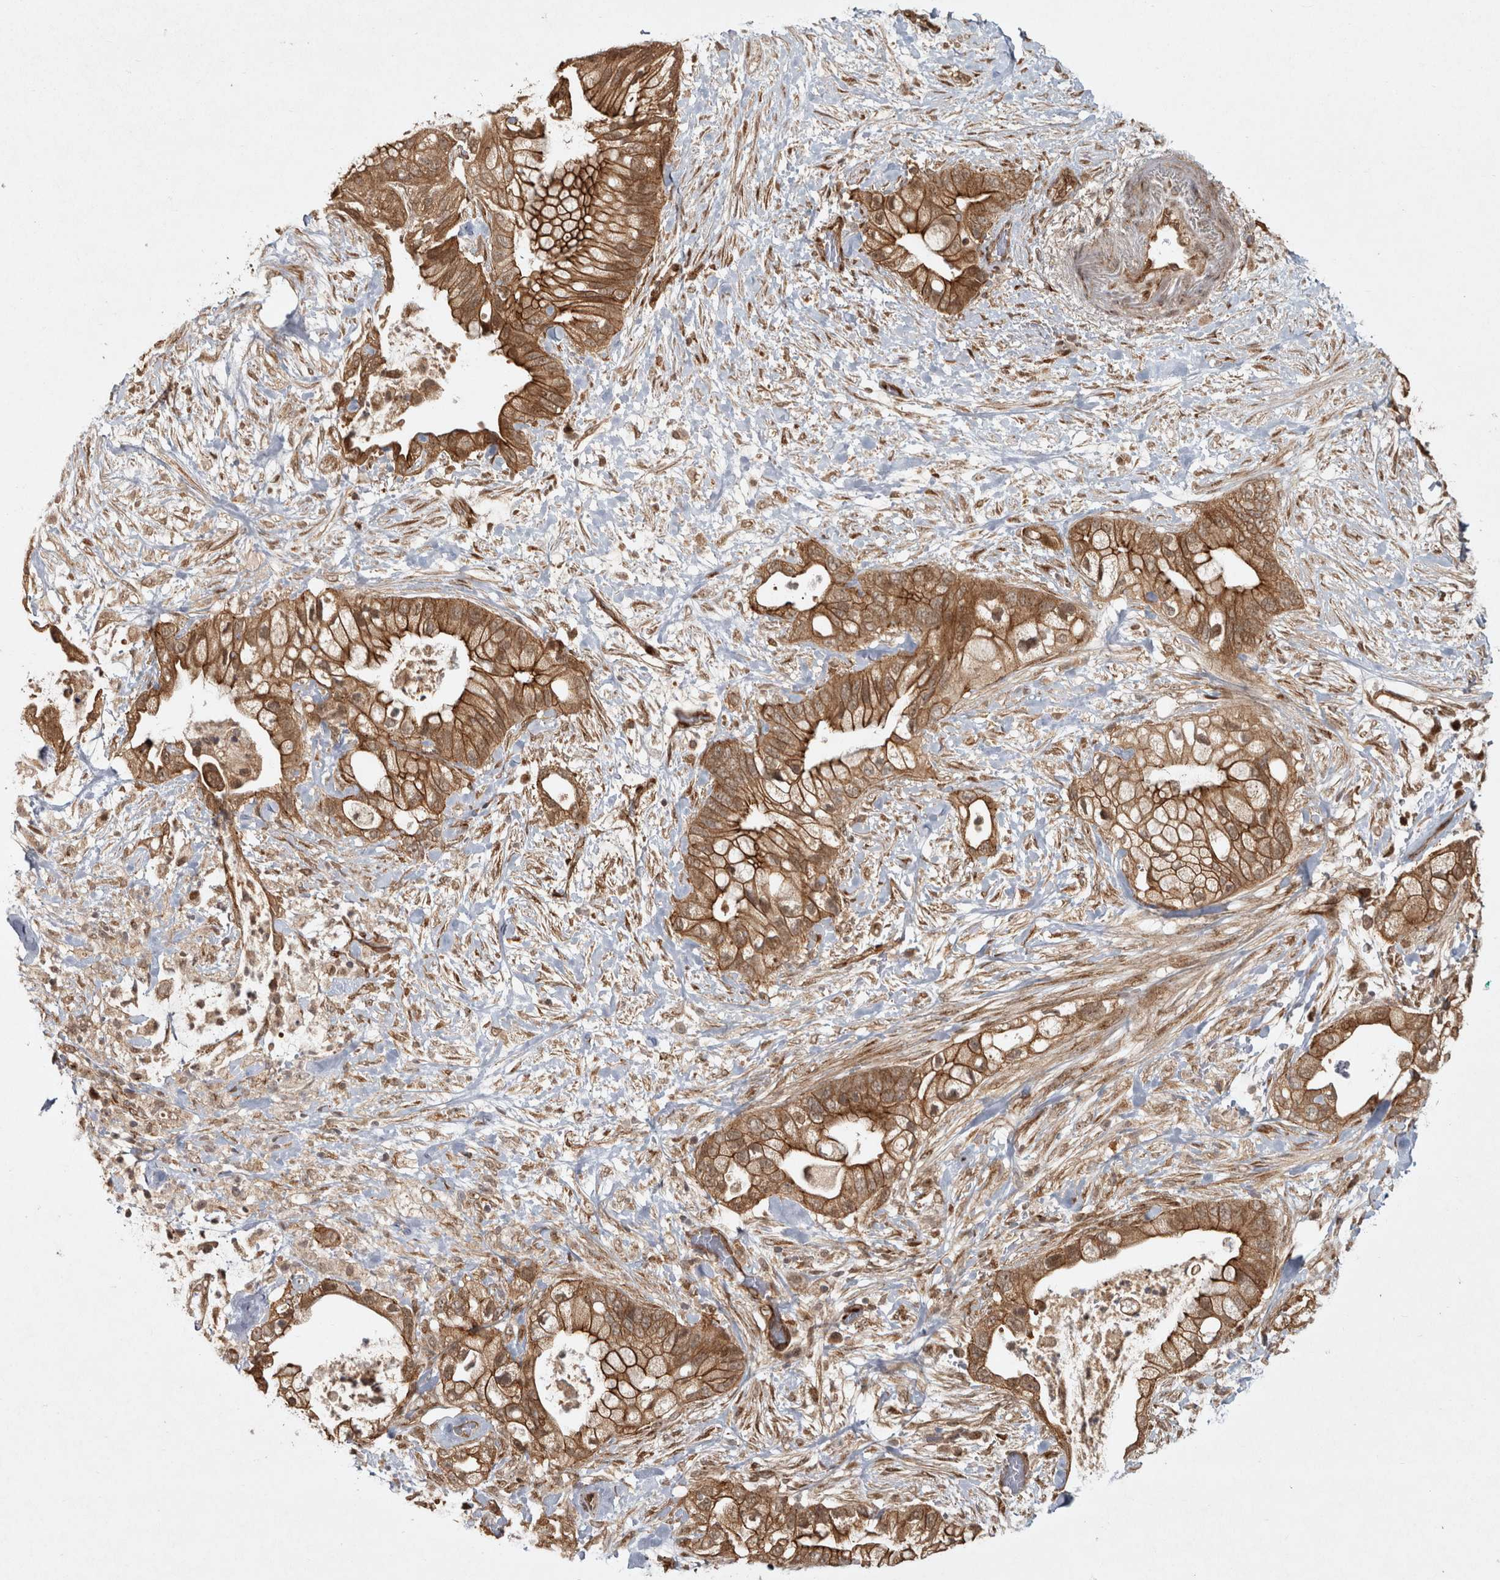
{"staining": {"intensity": "strong", "quantity": ">75%", "location": "cytoplasmic/membranous"}, "tissue": "pancreatic cancer", "cell_type": "Tumor cells", "image_type": "cancer", "snomed": [{"axis": "morphology", "description": "Adenocarcinoma, NOS"}, {"axis": "topography", "description": "Pancreas"}], "caption": "Tumor cells reveal strong cytoplasmic/membranous expression in approximately >75% of cells in adenocarcinoma (pancreatic).", "gene": "CAMSAP2", "patient": {"sex": "male", "age": 53}}